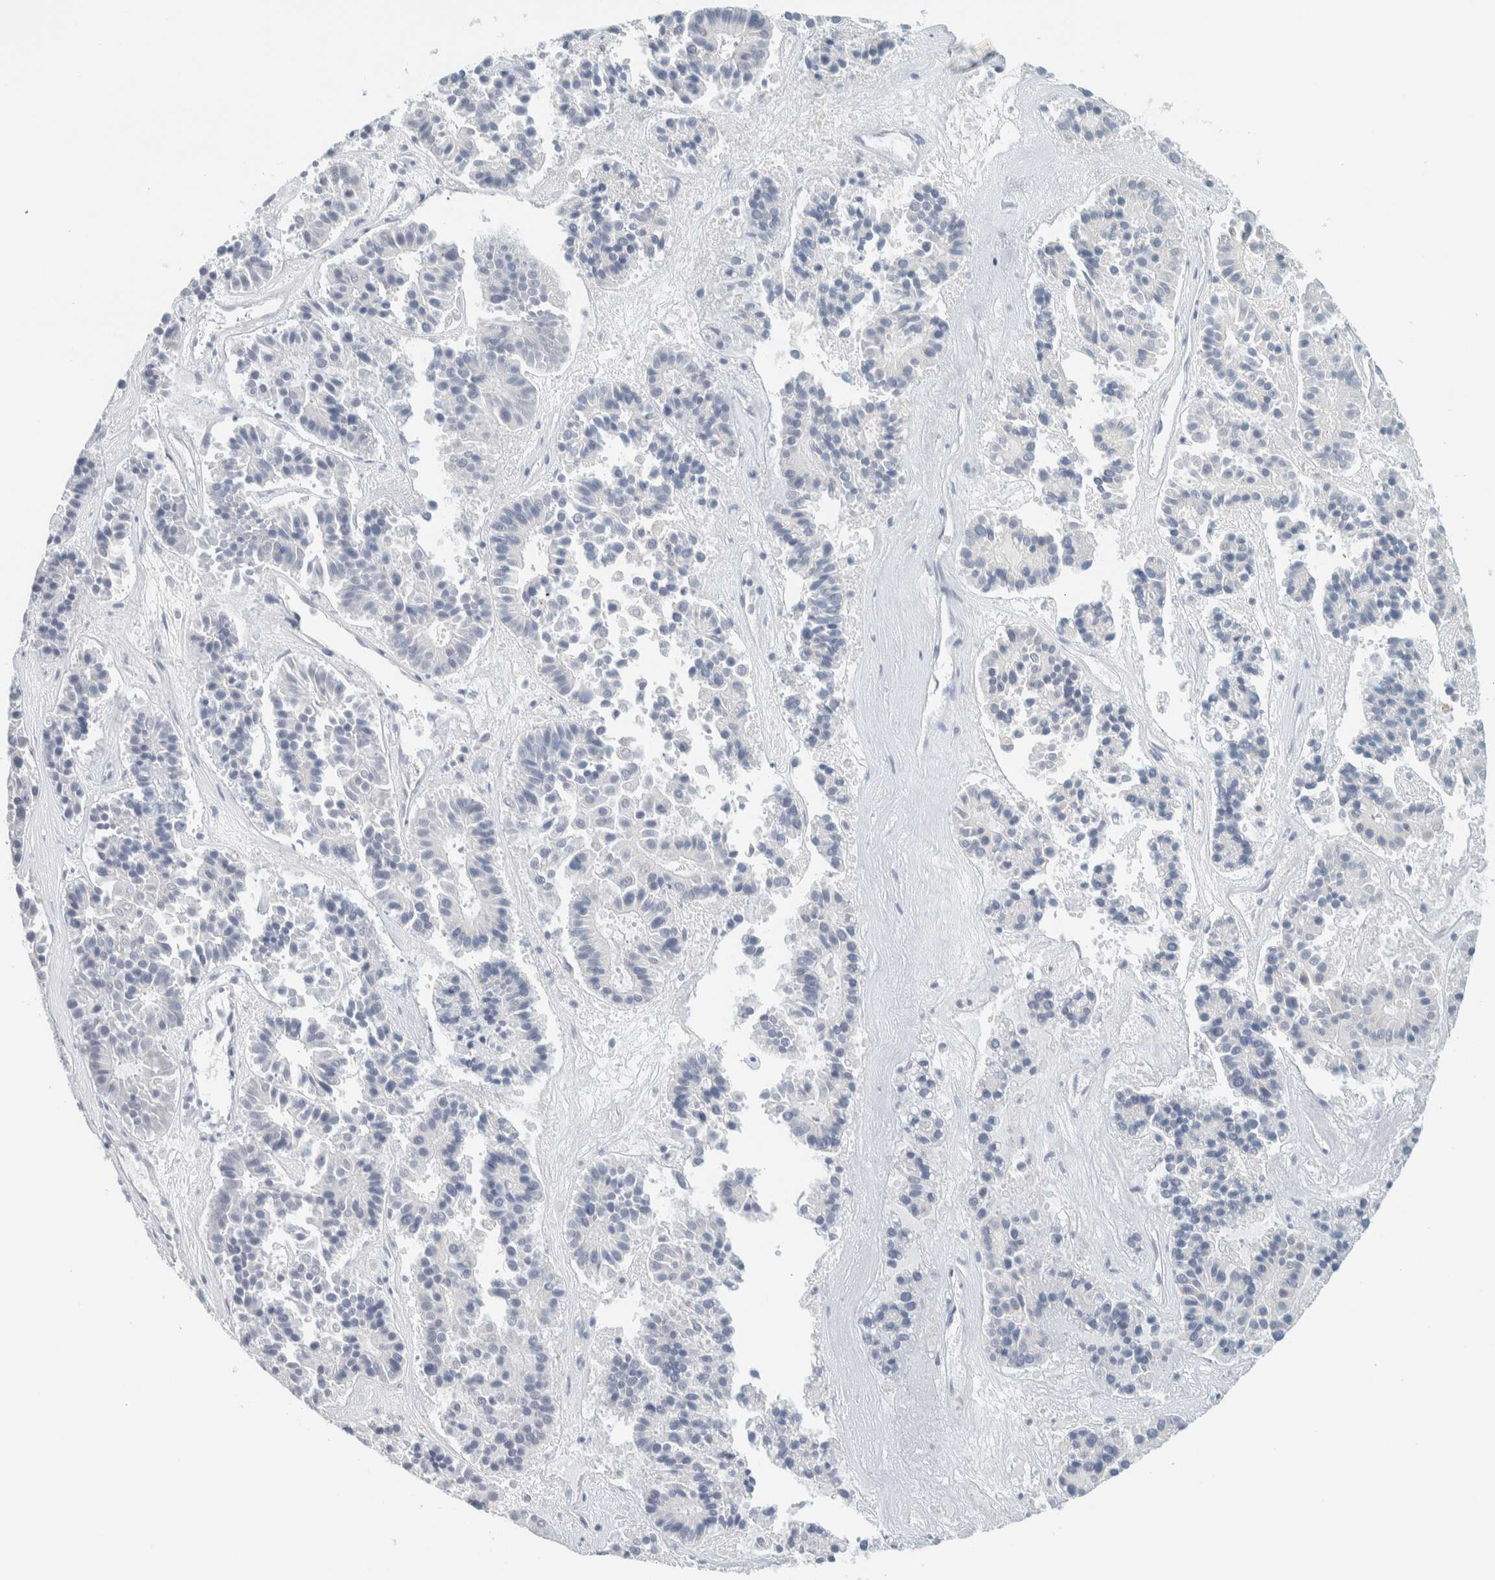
{"staining": {"intensity": "negative", "quantity": "none", "location": "none"}, "tissue": "pancreatic cancer", "cell_type": "Tumor cells", "image_type": "cancer", "snomed": [{"axis": "morphology", "description": "Adenocarcinoma, NOS"}, {"axis": "topography", "description": "Pancreas"}], "caption": "High power microscopy photomicrograph of an immunohistochemistry (IHC) micrograph of pancreatic adenocarcinoma, revealing no significant positivity in tumor cells.", "gene": "NDE1", "patient": {"sex": "male", "age": 50}}